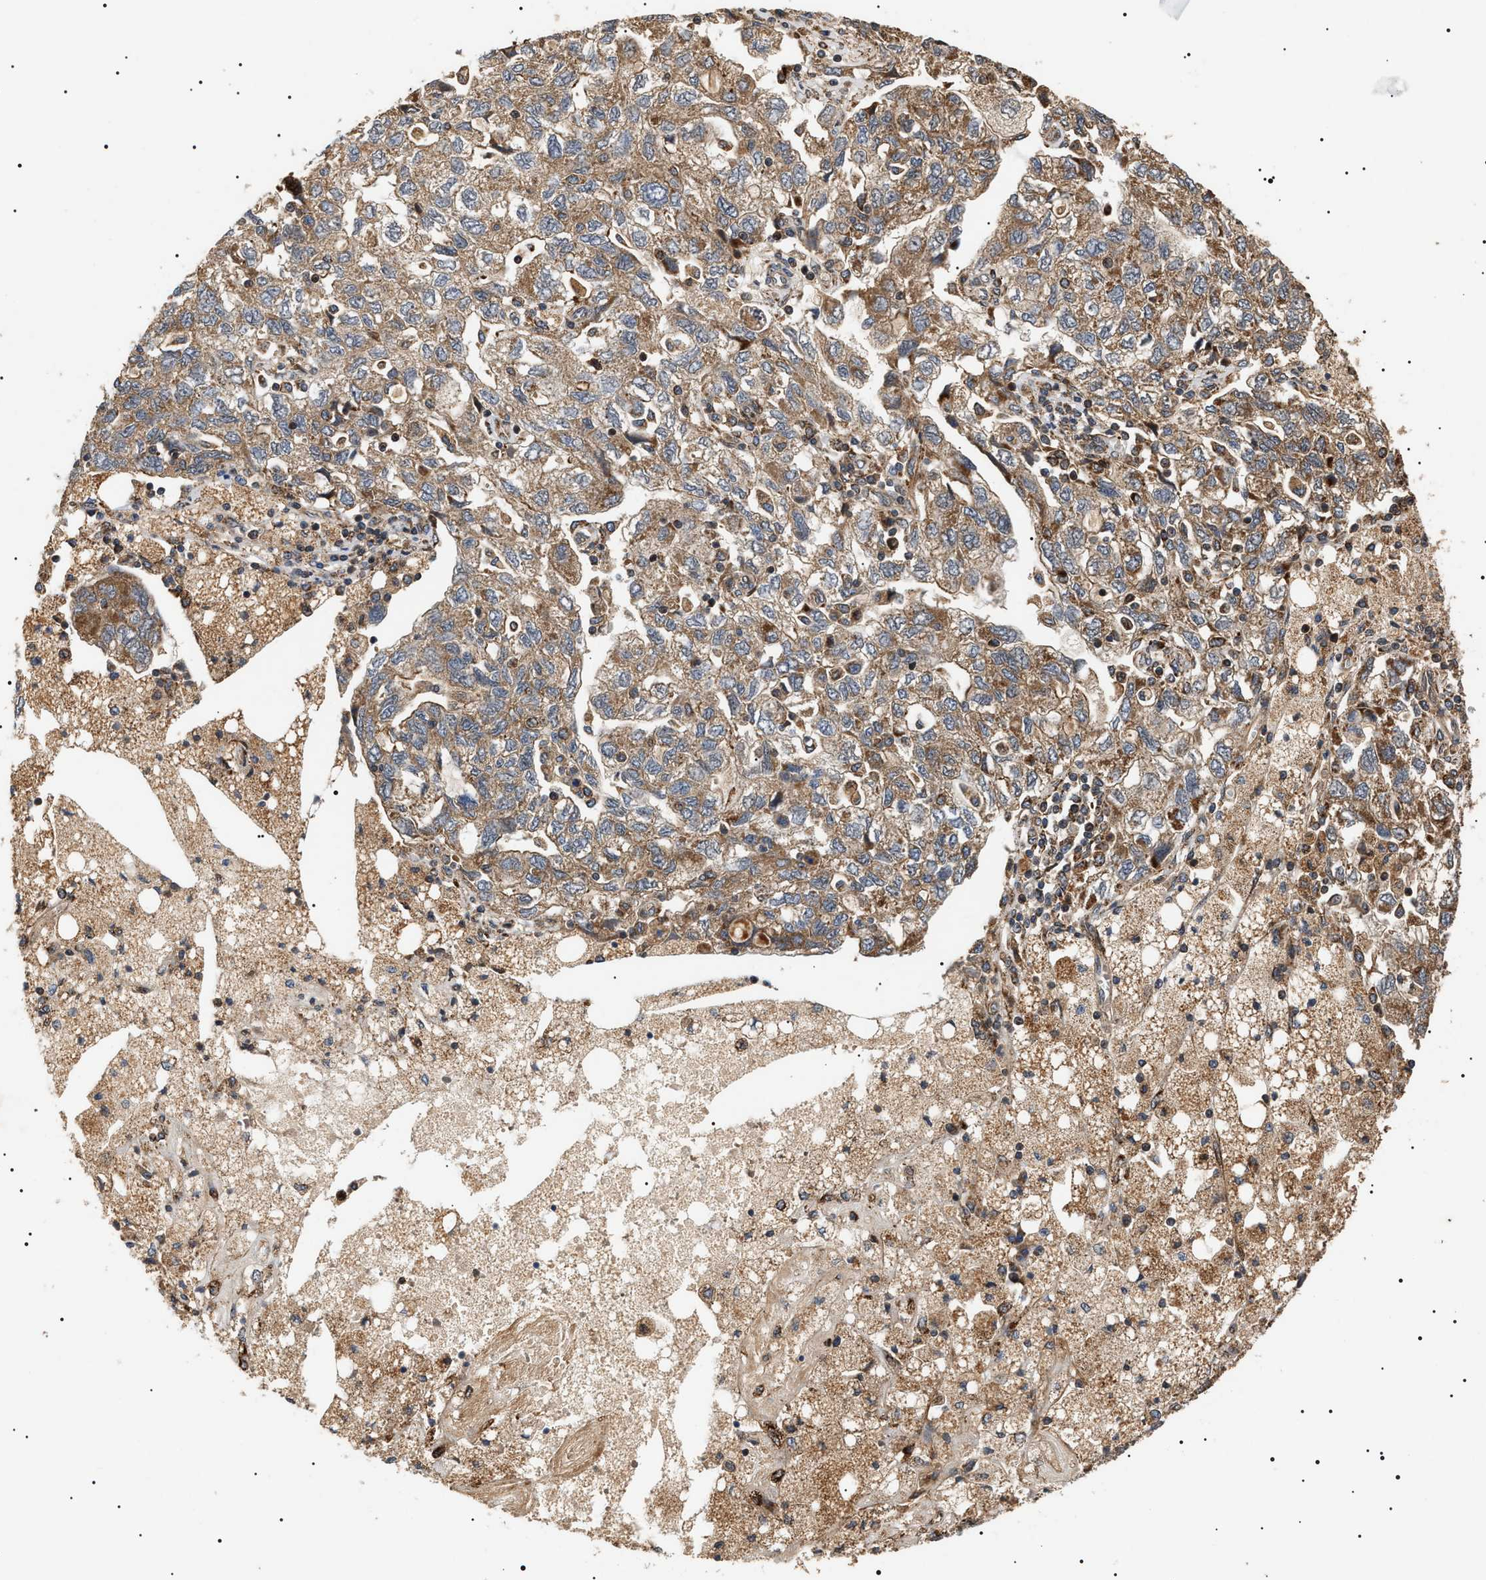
{"staining": {"intensity": "moderate", "quantity": ">75%", "location": "cytoplasmic/membranous"}, "tissue": "ovarian cancer", "cell_type": "Tumor cells", "image_type": "cancer", "snomed": [{"axis": "morphology", "description": "Carcinoma, NOS"}, {"axis": "morphology", "description": "Cystadenocarcinoma, serous, NOS"}, {"axis": "topography", "description": "Ovary"}], "caption": "Immunohistochemical staining of ovarian cancer (serous cystadenocarcinoma) displays medium levels of moderate cytoplasmic/membranous staining in about >75% of tumor cells.", "gene": "ZBTB26", "patient": {"sex": "female", "age": 69}}